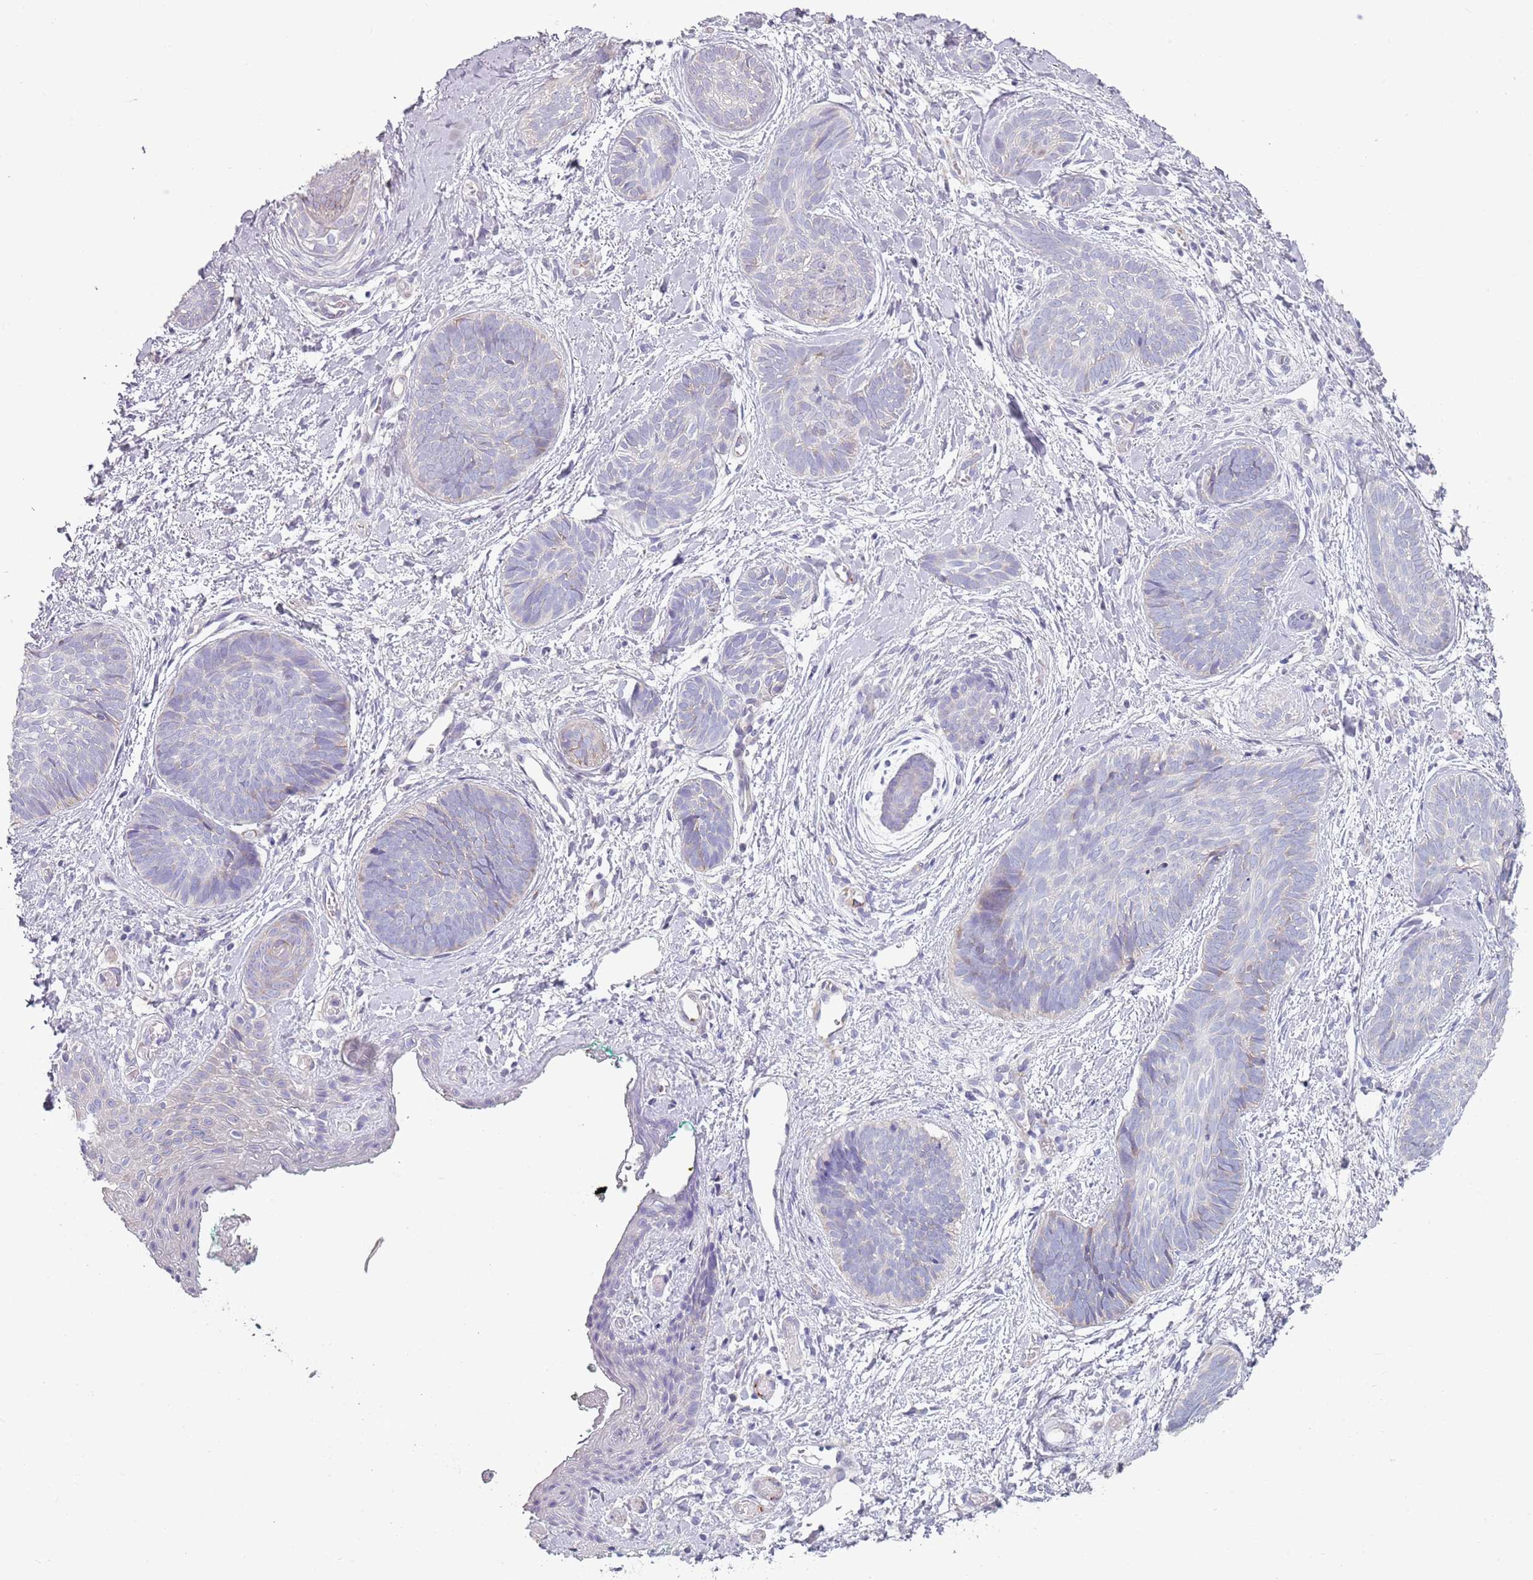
{"staining": {"intensity": "negative", "quantity": "none", "location": "none"}, "tissue": "skin cancer", "cell_type": "Tumor cells", "image_type": "cancer", "snomed": [{"axis": "morphology", "description": "Basal cell carcinoma"}, {"axis": "topography", "description": "Skin"}], "caption": "Immunohistochemical staining of human skin basal cell carcinoma reveals no significant positivity in tumor cells.", "gene": "ZNF583", "patient": {"sex": "female", "age": 81}}